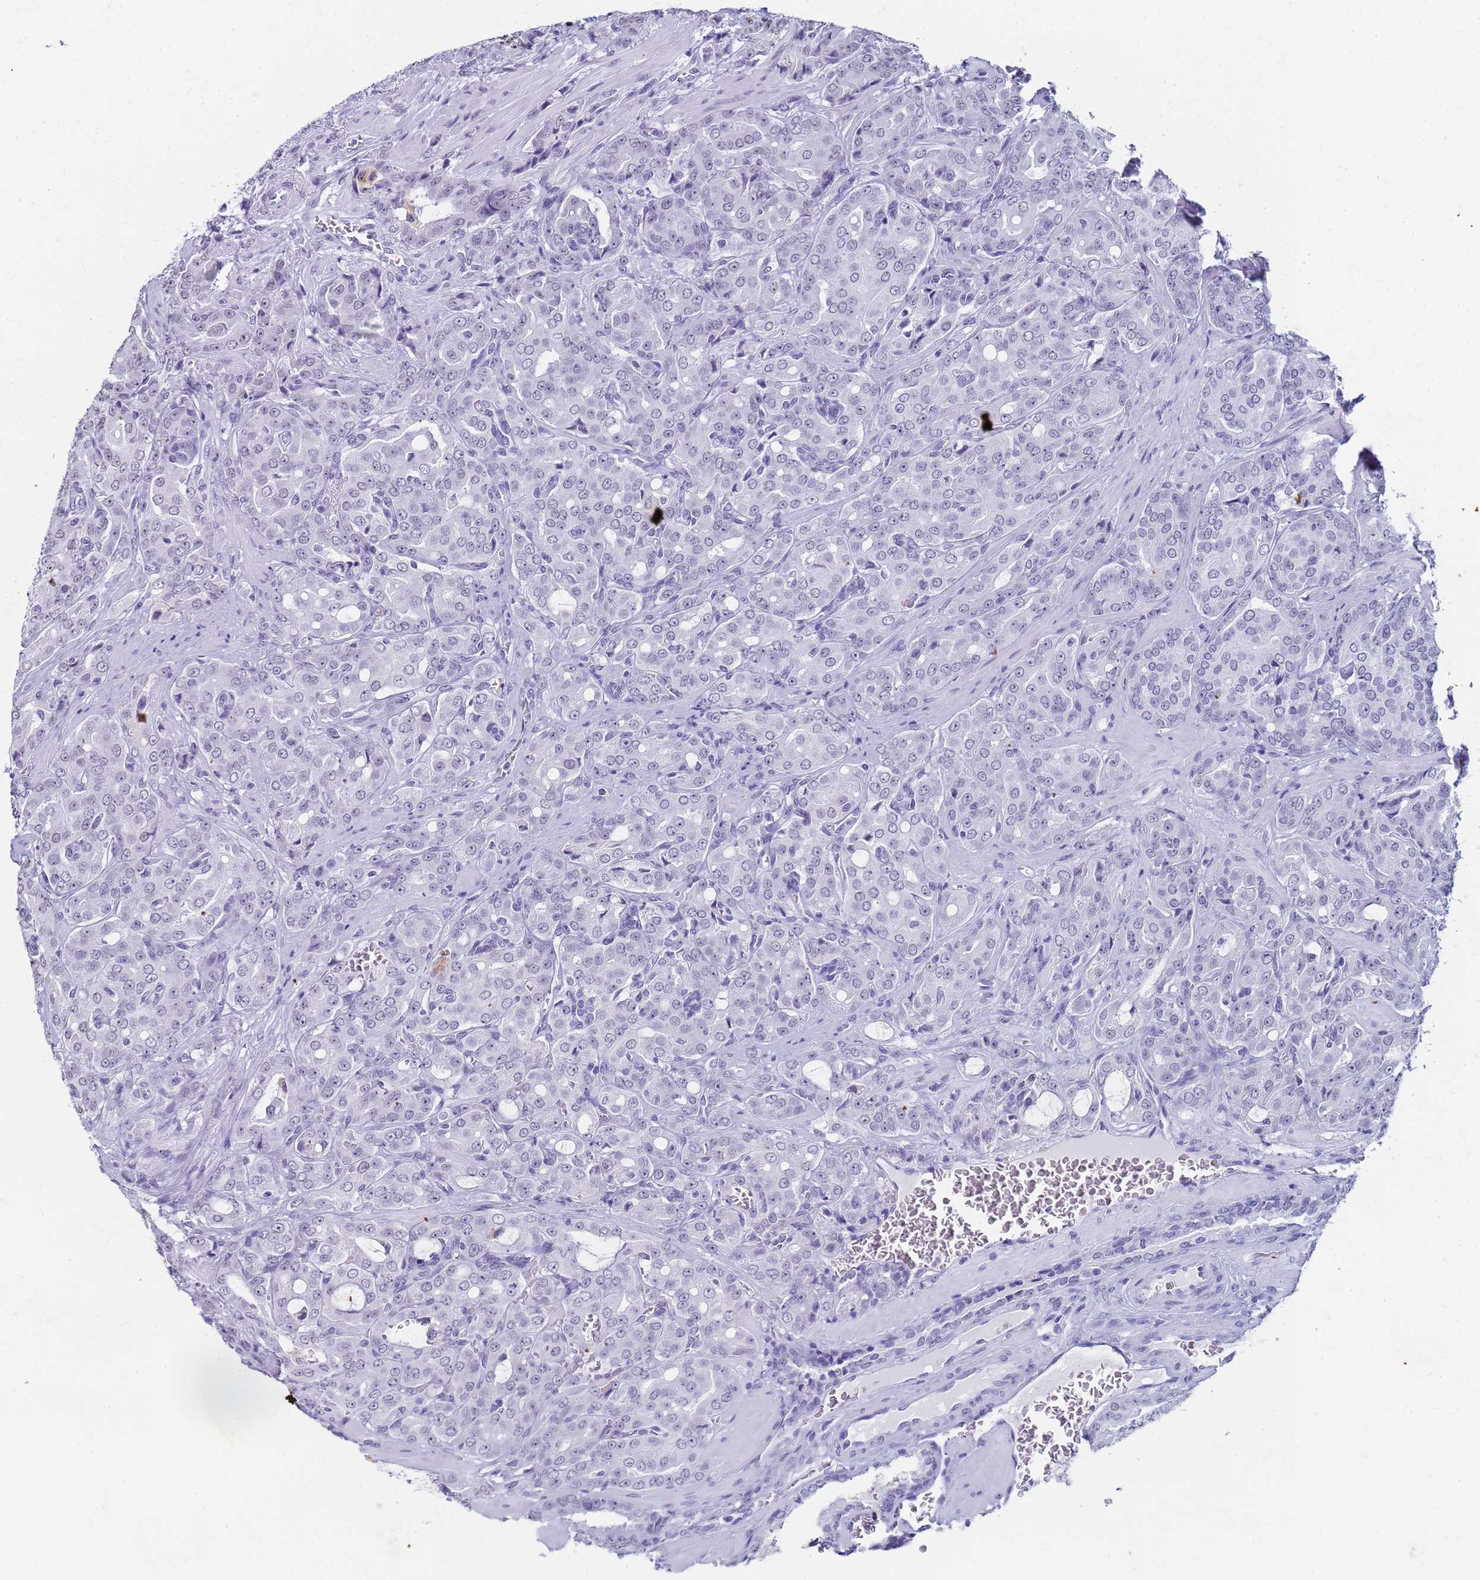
{"staining": {"intensity": "negative", "quantity": "none", "location": "none"}, "tissue": "prostate cancer", "cell_type": "Tumor cells", "image_type": "cancer", "snomed": [{"axis": "morphology", "description": "Adenocarcinoma, High grade"}, {"axis": "topography", "description": "Prostate"}], "caption": "Immunohistochemistry image of neoplastic tissue: high-grade adenocarcinoma (prostate) stained with DAB shows no significant protein expression in tumor cells.", "gene": "SLC7A9", "patient": {"sex": "male", "age": 68}}